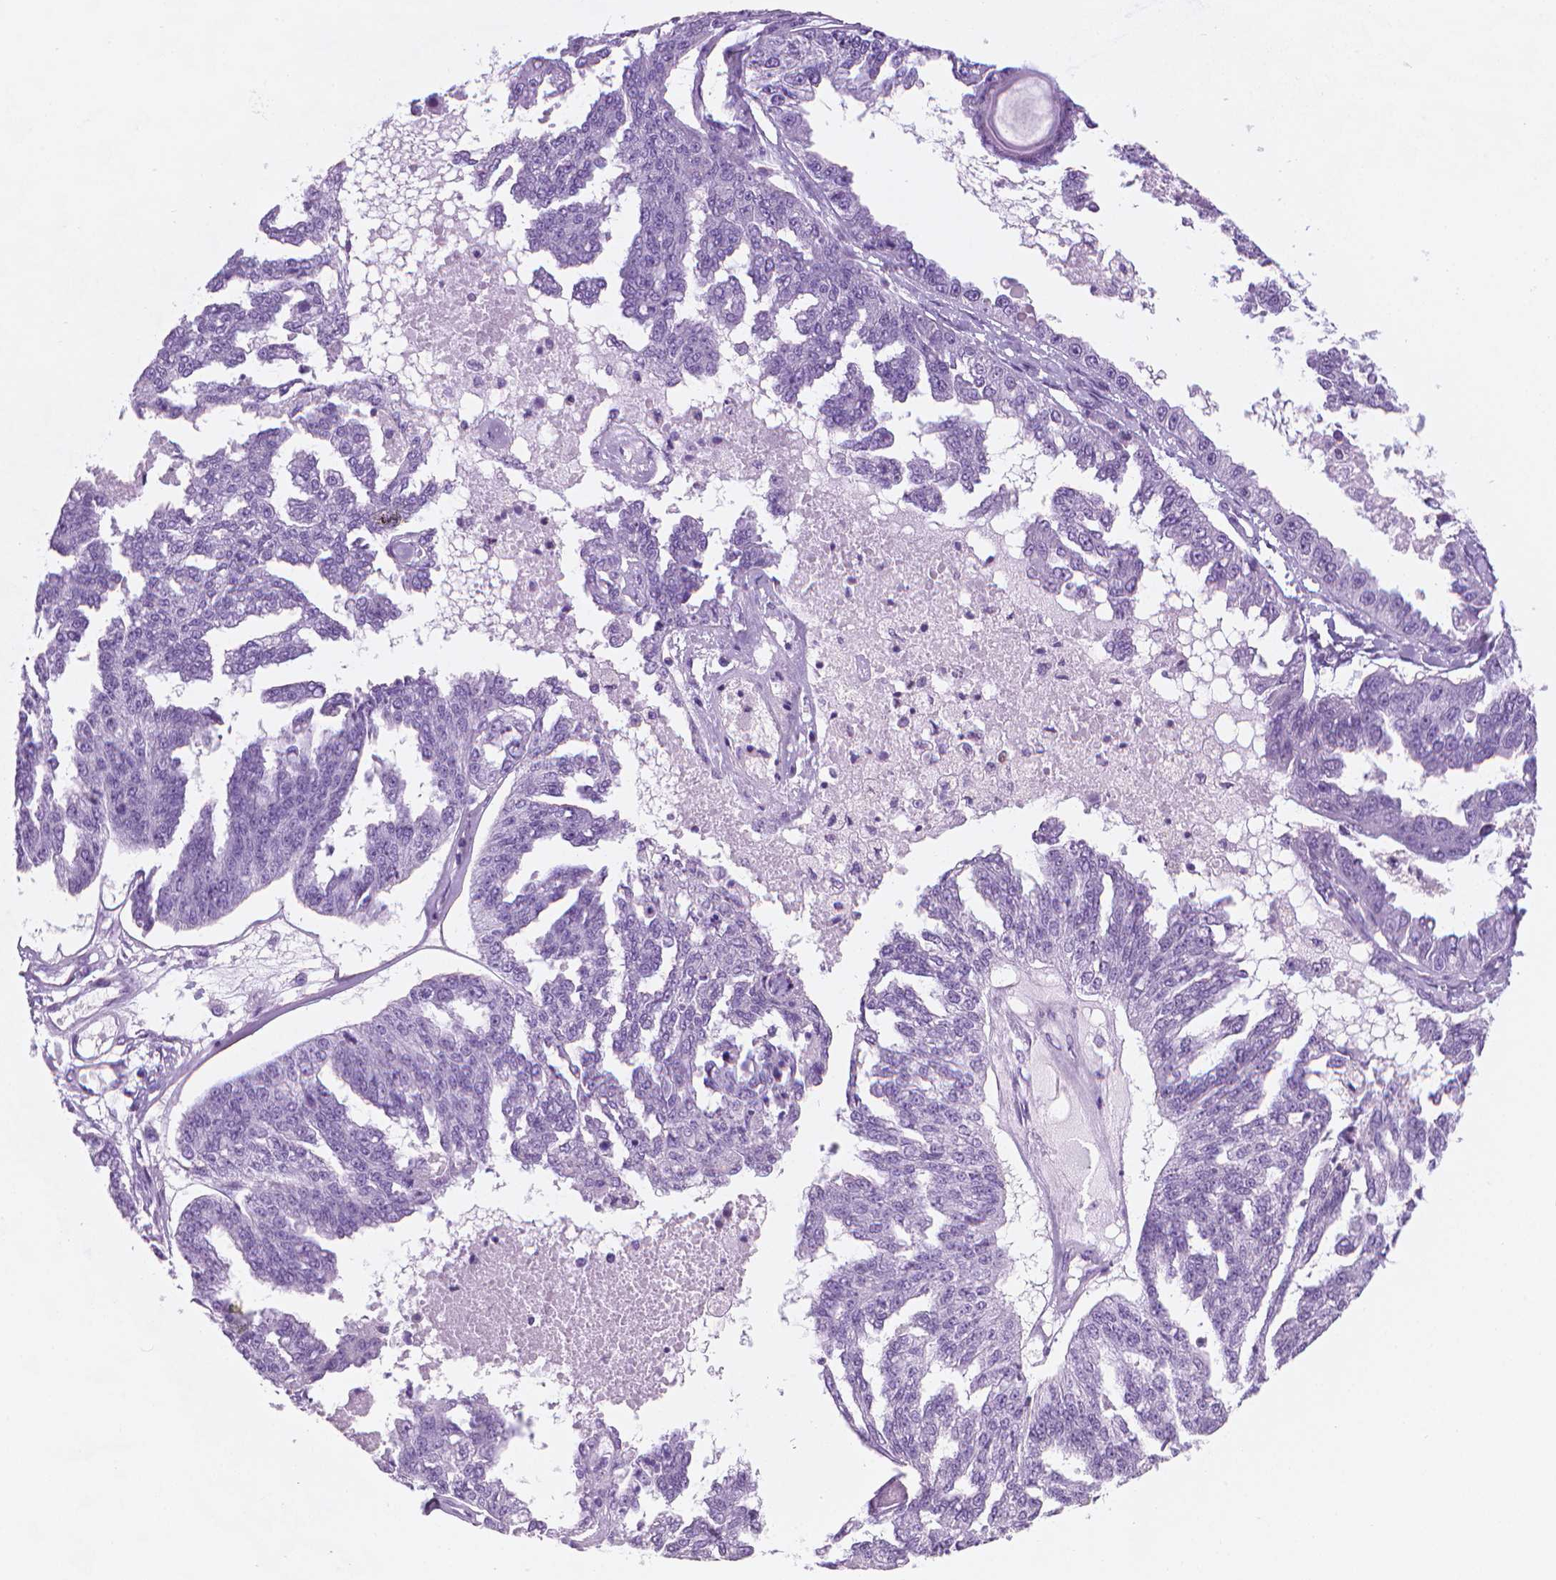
{"staining": {"intensity": "negative", "quantity": "none", "location": "none"}, "tissue": "ovarian cancer", "cell_type": "Tumor cells", "image_type": "cancer", "snomed": [{"axis": "morphology", "description": "Cystadenocarcinoma, serous, NOS"}, {"axis": "topography", "description": "Ovary"}], "caption": "Histopathology image shows no protein positivity in tumor cells of serous cystadenocarcinoma (ovarian) tissue.", "gene": "TTC29", "patient": {"sex": "female", "age": 58}}